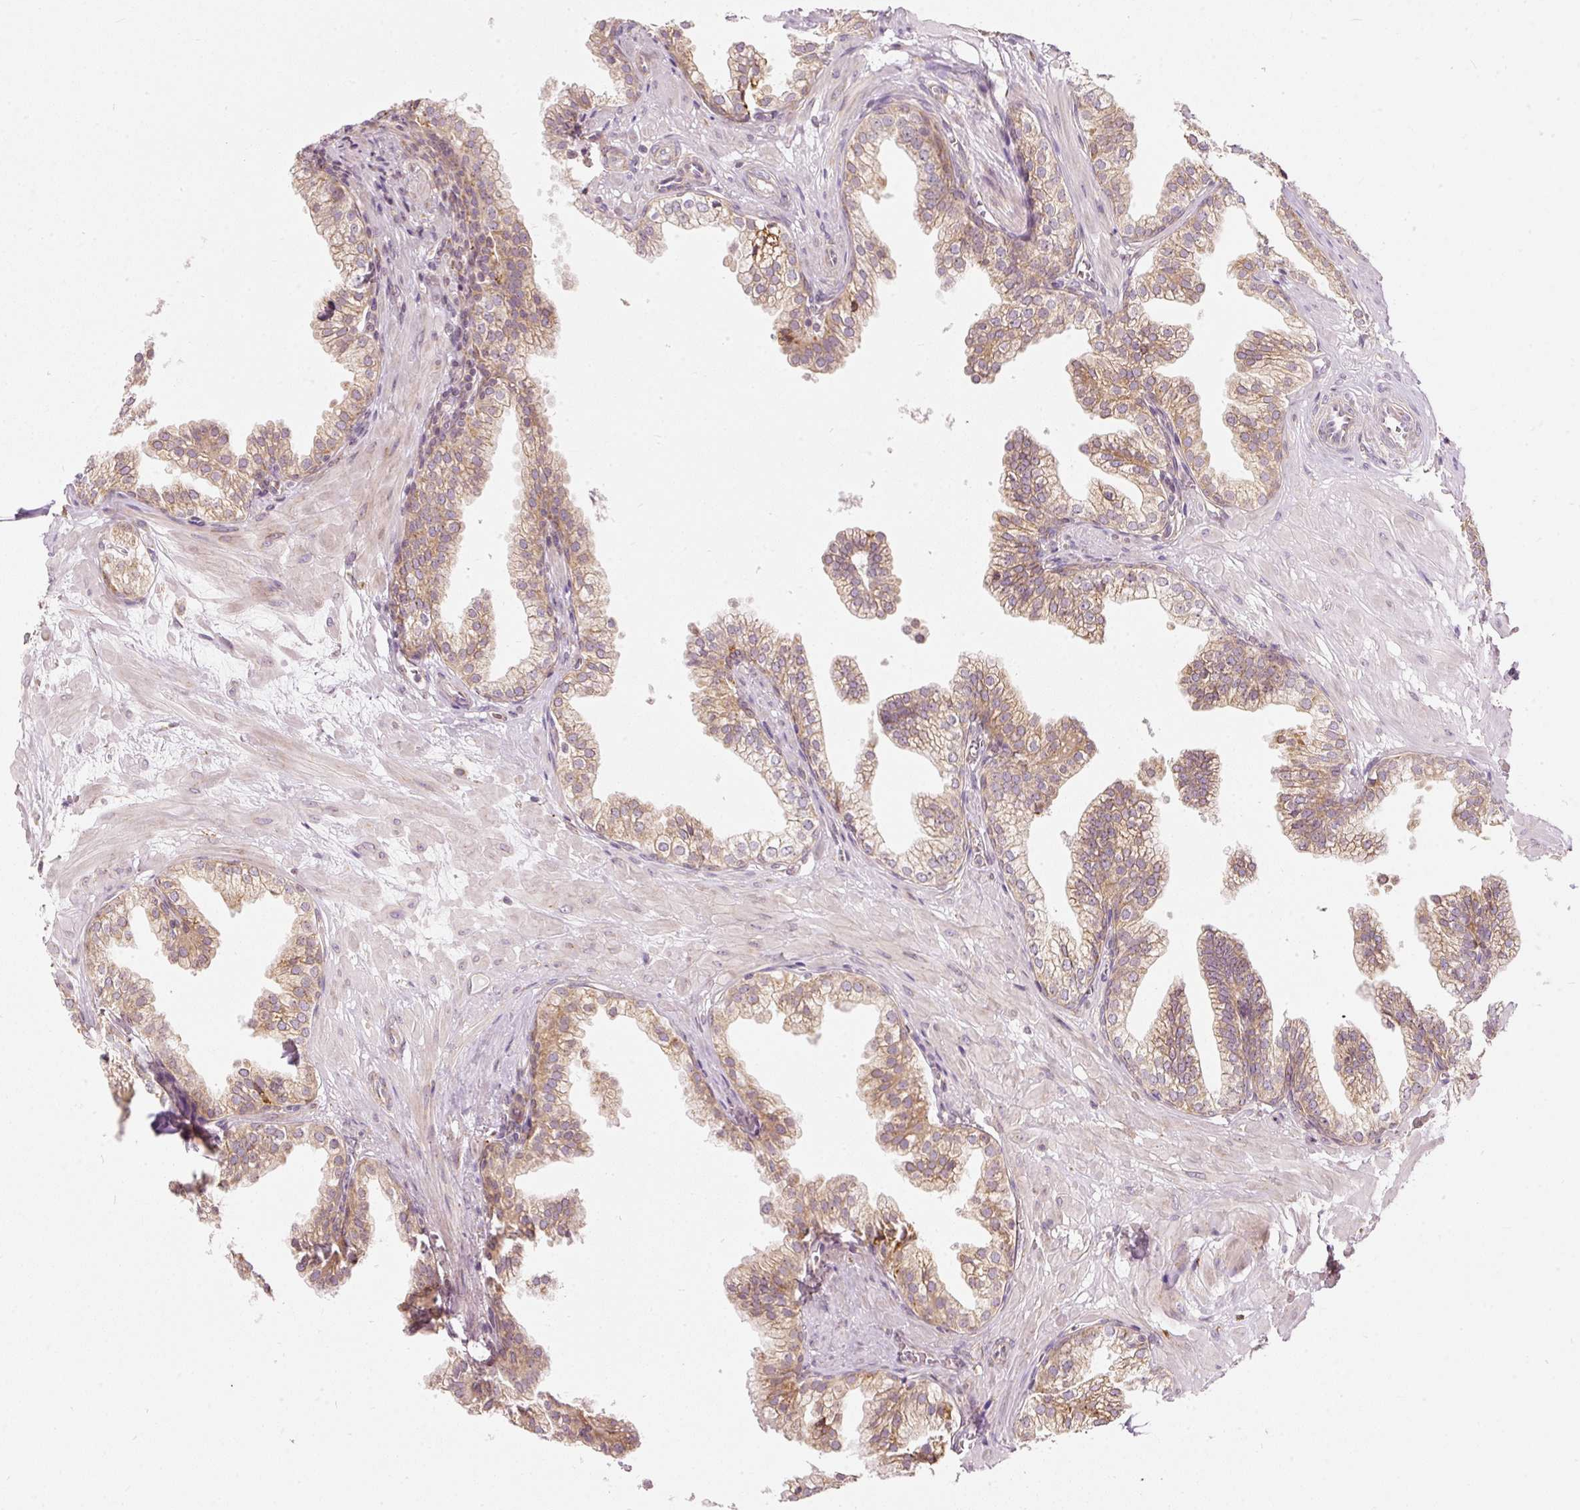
{"staining": {"intensity": "moderate", "quantity": "25%-75%", "location": "cytoplasmic/membranous"}, "tissue": "prostate", "cell_type": "Glandular cells", "image_type": "normal", "snomed": [{"axis": "morphology", "description": "Normal tissue, NOS"}, {"axis": "topography", "description": "Prostate"}, {"axis": "topography", "description": "Peripheral nerve tissue"}], "caption": "The photomicrograph reveals staining of benign prostate, revealing moderate cytoplasmic/membranous protein positivity (brown color) within glandular cells.", "gene": "SNAPC5", "patient": {"sex": "male", "age": 55}}